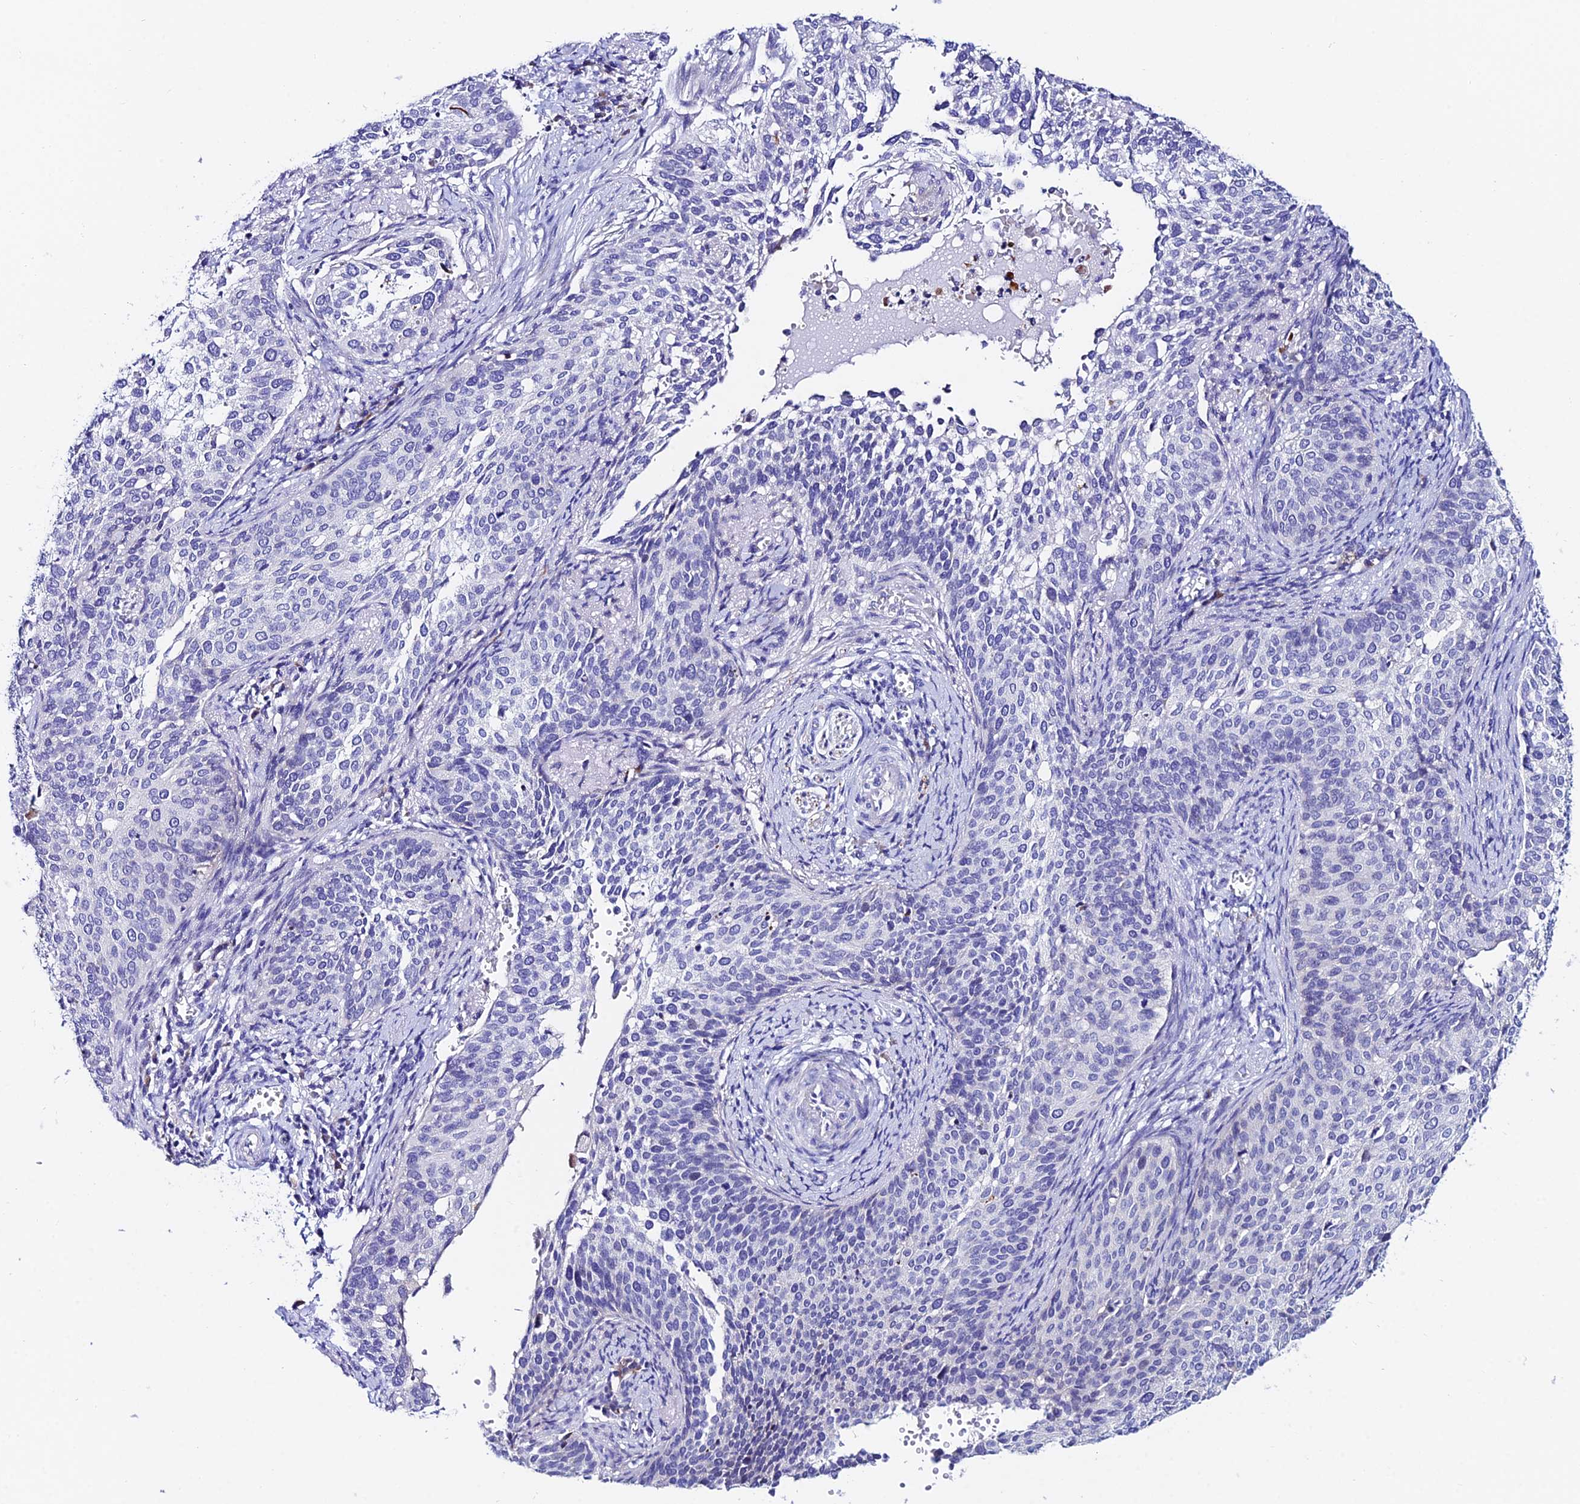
{"staining": {"intensity": "negative", "quantity": "none", "location": "none"}, "tissue": "cervical cancer", "cell_type": "Tumor cells", "image_type": "cancer", "snomed": [{"axis": "morphology", "description": "Squamous cell carcinoma, NOS"}, {"axis": "topography", "description": "Cervix"}], "caption": "Immunohistochemical staining of human squamous cell carcinoma (cervical) reveals no significant expression in tumor cells.", "gene": "CEP41", "patient": {"sex": "female", "age": 44}}